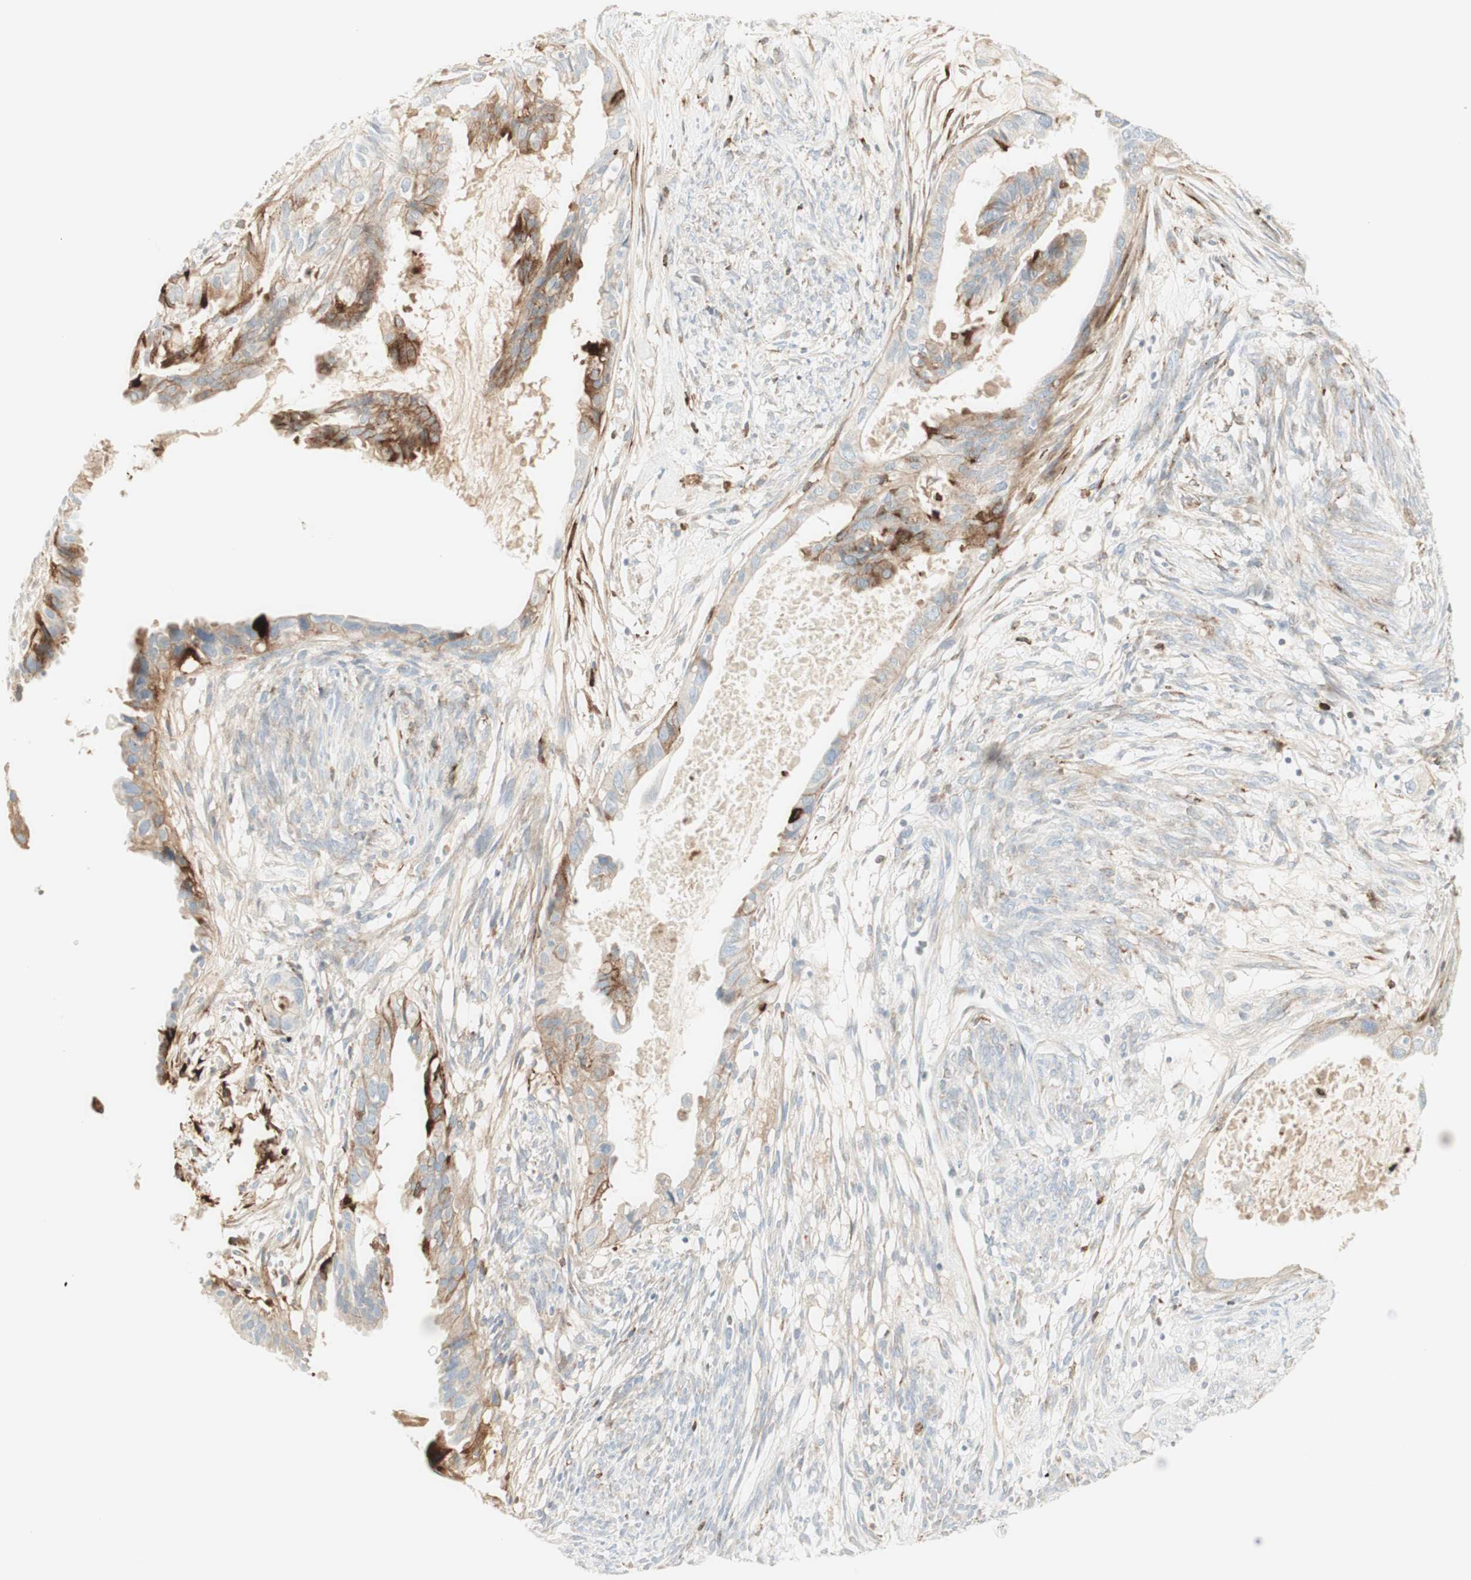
{"staining": {"intensity": "moderate", "quantity": "25%-75%", "location": "cytoplasmic/membranous"}, "tissue": "cervical cancer", "cell_type": "Tumor cells", "image_type": "cancer", "snomed": [{"axis": "morphology", "description": "Normal tissue, NOS"}, {"axis": "morphology", "description": "Adenocarcinoma, NOS"}, {"axis": "topography", "description": "Cervix"}, {"axis": "topography", "description": "Endometrium"}], "caption": "Cervical cancer (adenocarcinoma) stained for a protein shows moderate cytoplasmic/membranous positivity in tumor cells.", "gene": "MDK", "patient": {"sex": "female", "age": 86}}